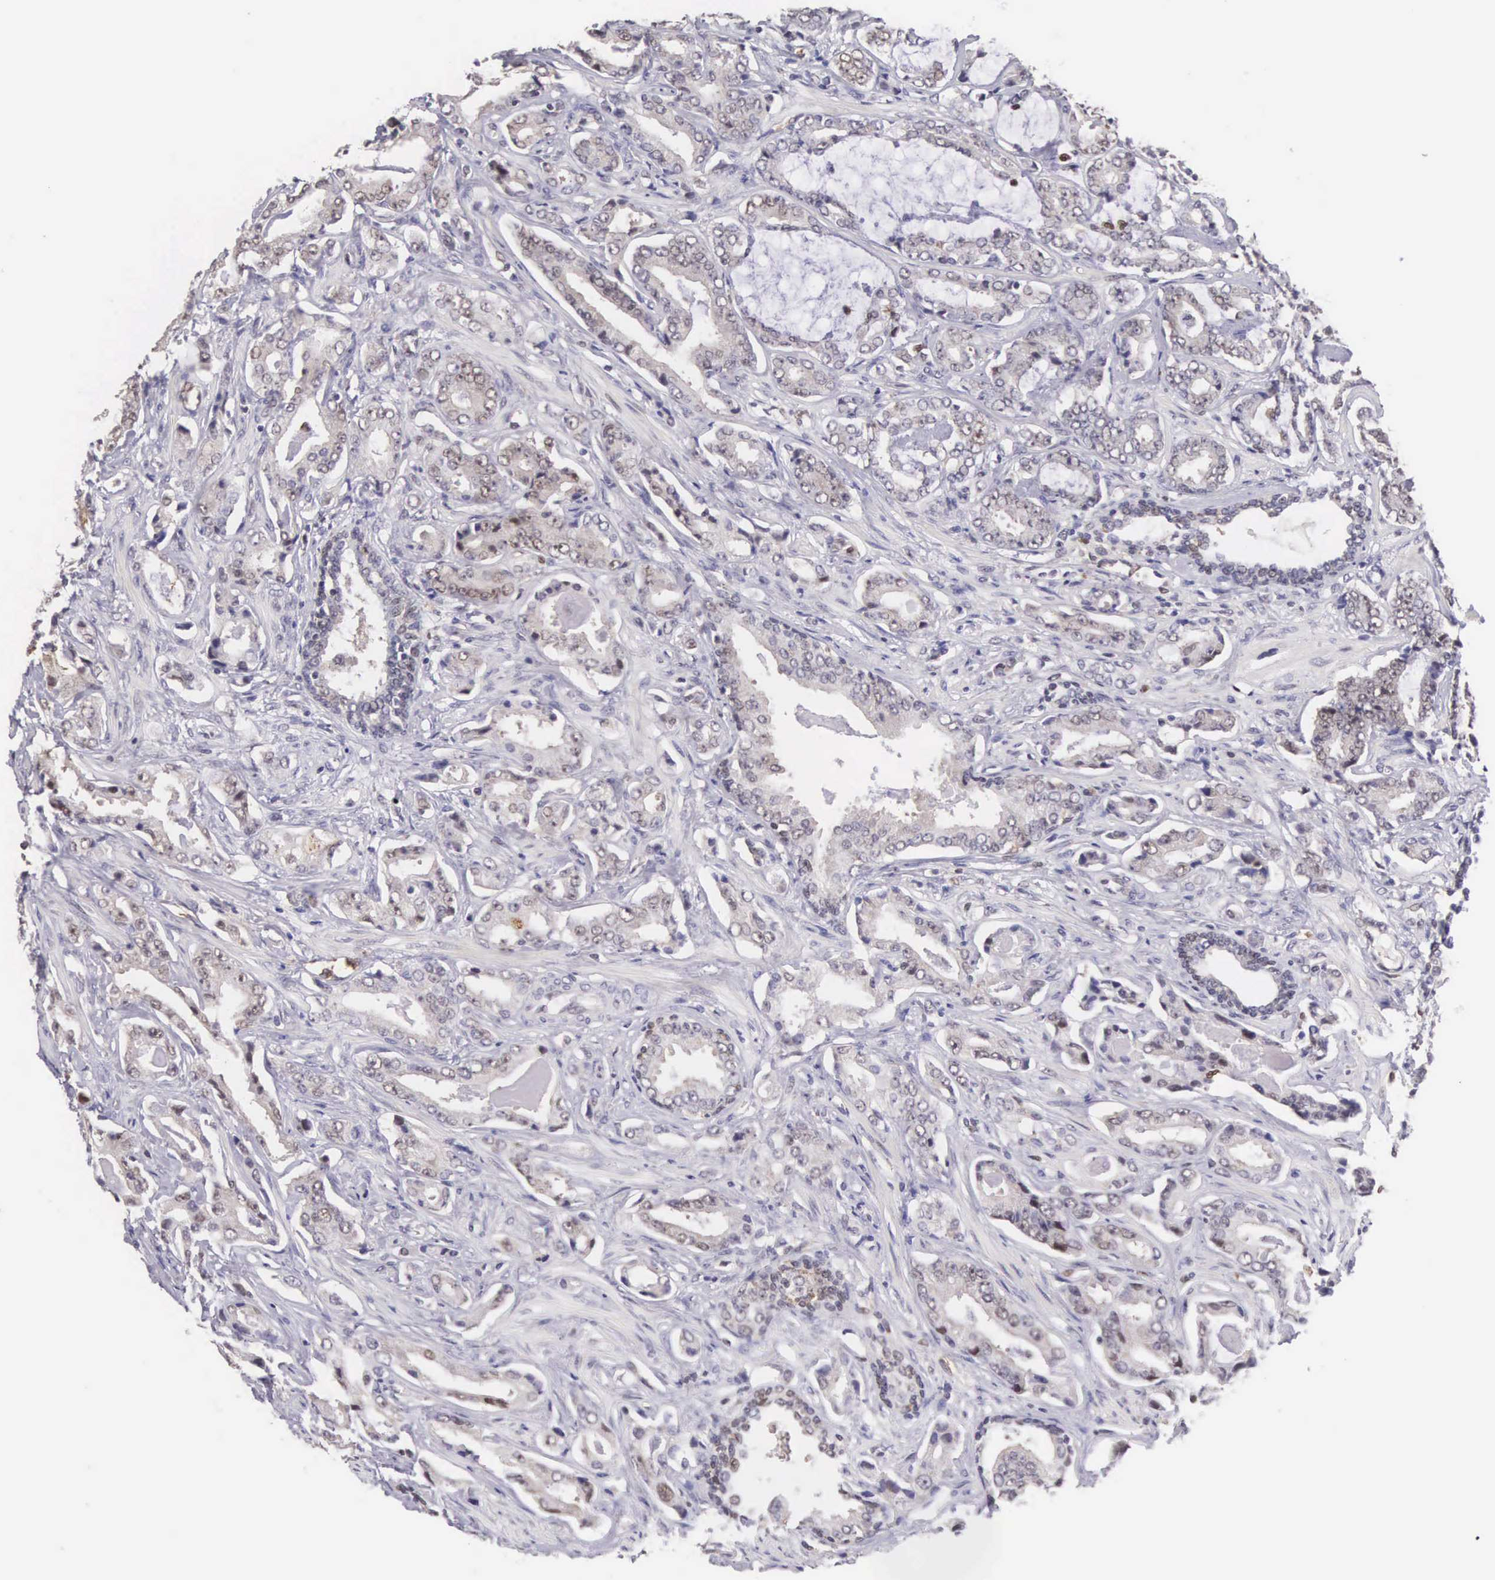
{"staining": {"intensity": "weak", "quantity": "25%-75%", "location": "cytoplasmic/membranous,nuclear"}, "tissue": "prostate cancer", "cell_type": "Tumor cells", "image_type": "cancer", "snomed": [{"axis": "morphology", "description": "Adenocarcinoma, Low grade"}, {"axis": "topography", "description": "Prostate"}], "caption": "This is a micrograph of immunohistochemistry (IHC) staining of prostate adenocarcinoma (low-grade), which shows weak staining in the cytoplasmic/membranous and nuclear of tumor cells.", "gene": "GRK3", "patient": {"sex": "male", "age": 65}}